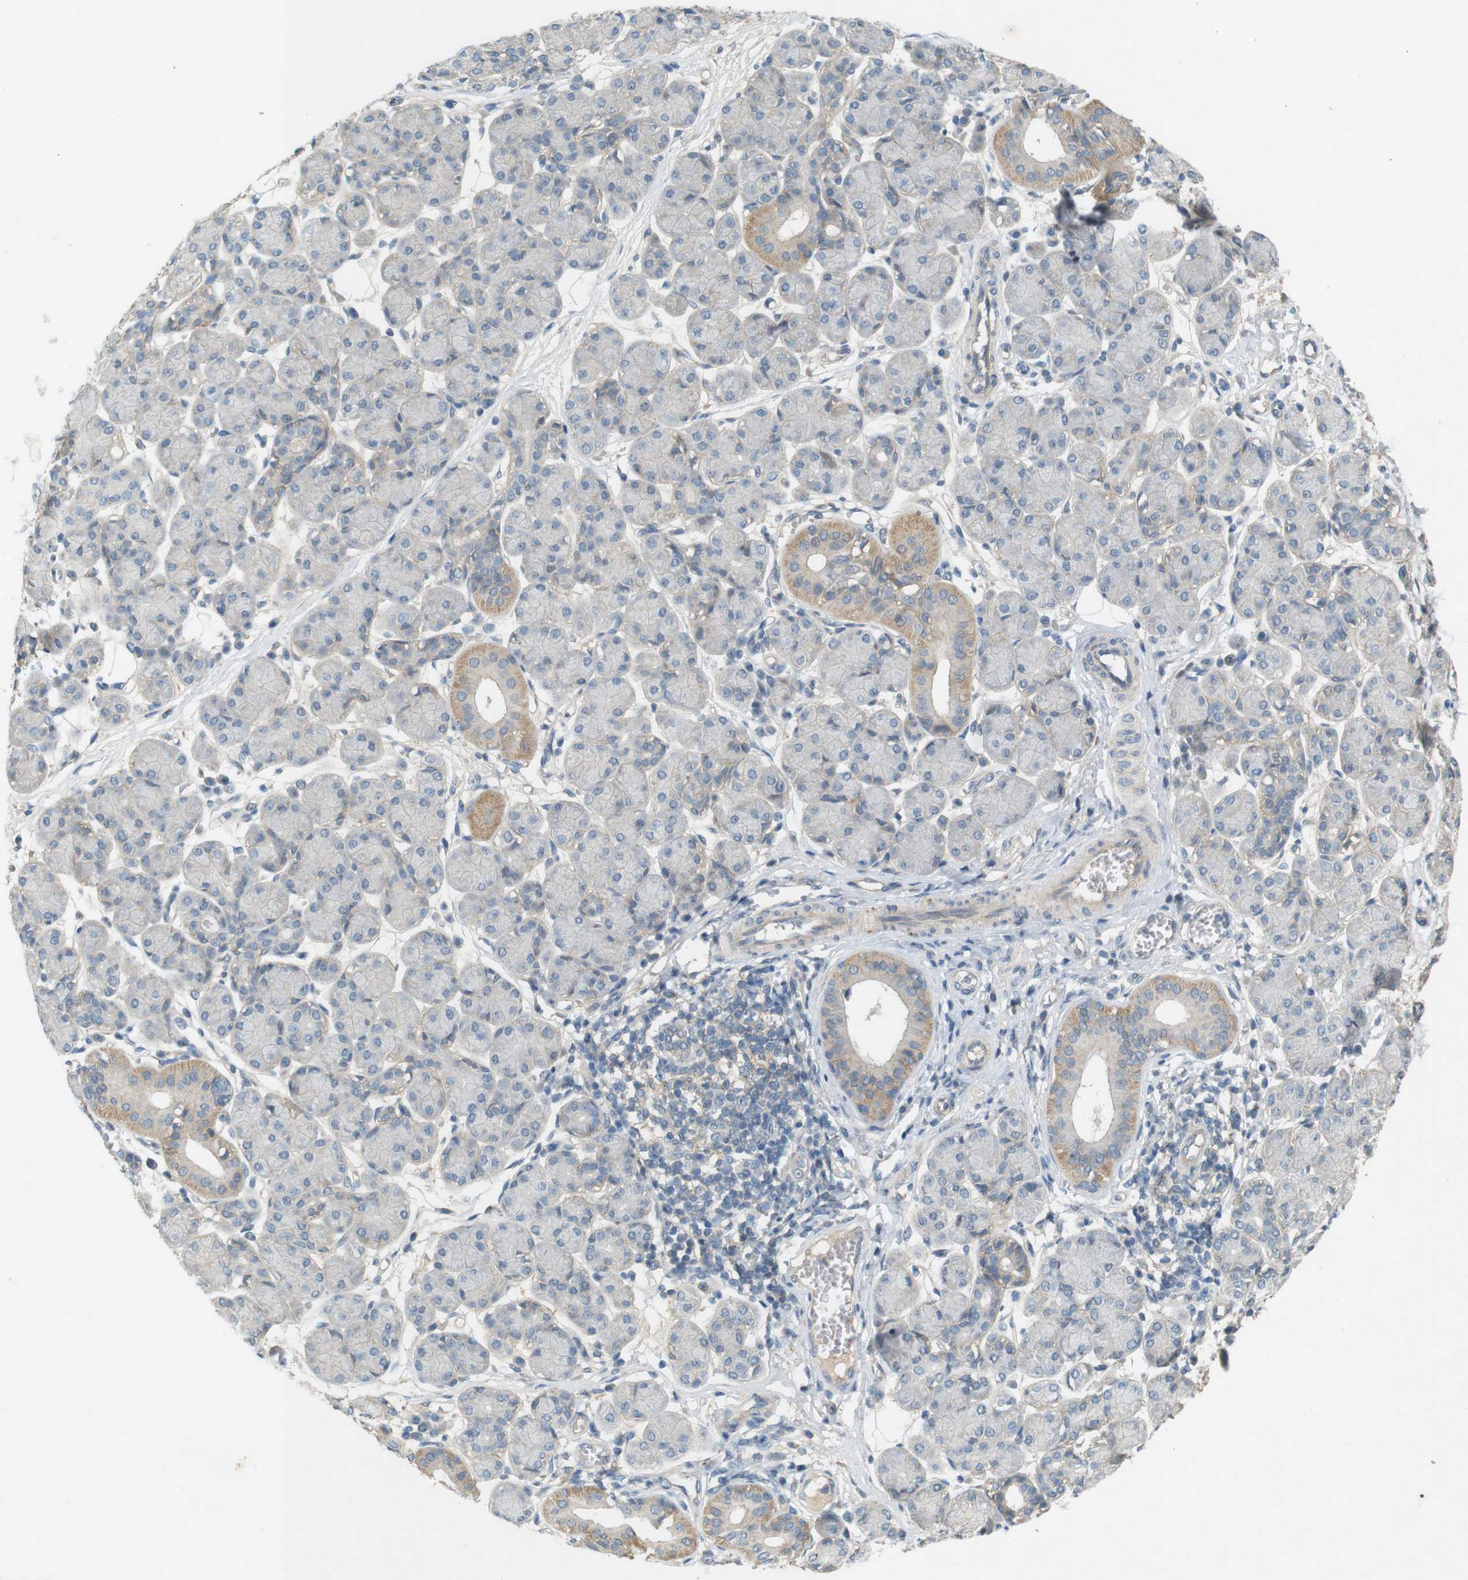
{"staining": {"intensity": "weak", "quantity": "<25%", "location": "cytoplasmic/membranous"}, "tissue": "salivary gland", "cell_type": "Glandular cells", "image_type": "normal", "snomed": [{"axis": "morphology", "description": "Normal tissue, NOS"}, {"axis": "morphology", "description": "Inflammation, NOS"}, {"axis": "topography", "description": "Lymph node"}, {"axis": "topography", "description": "Salivary gland"}], "caption": "Immunohistochemistry micrograph of normal salivary gland stained for a protein (brown), which demonstrates no expression in glandular cells.", "gene": "PVR", "patient": {"sex": "male", "age": 3}}